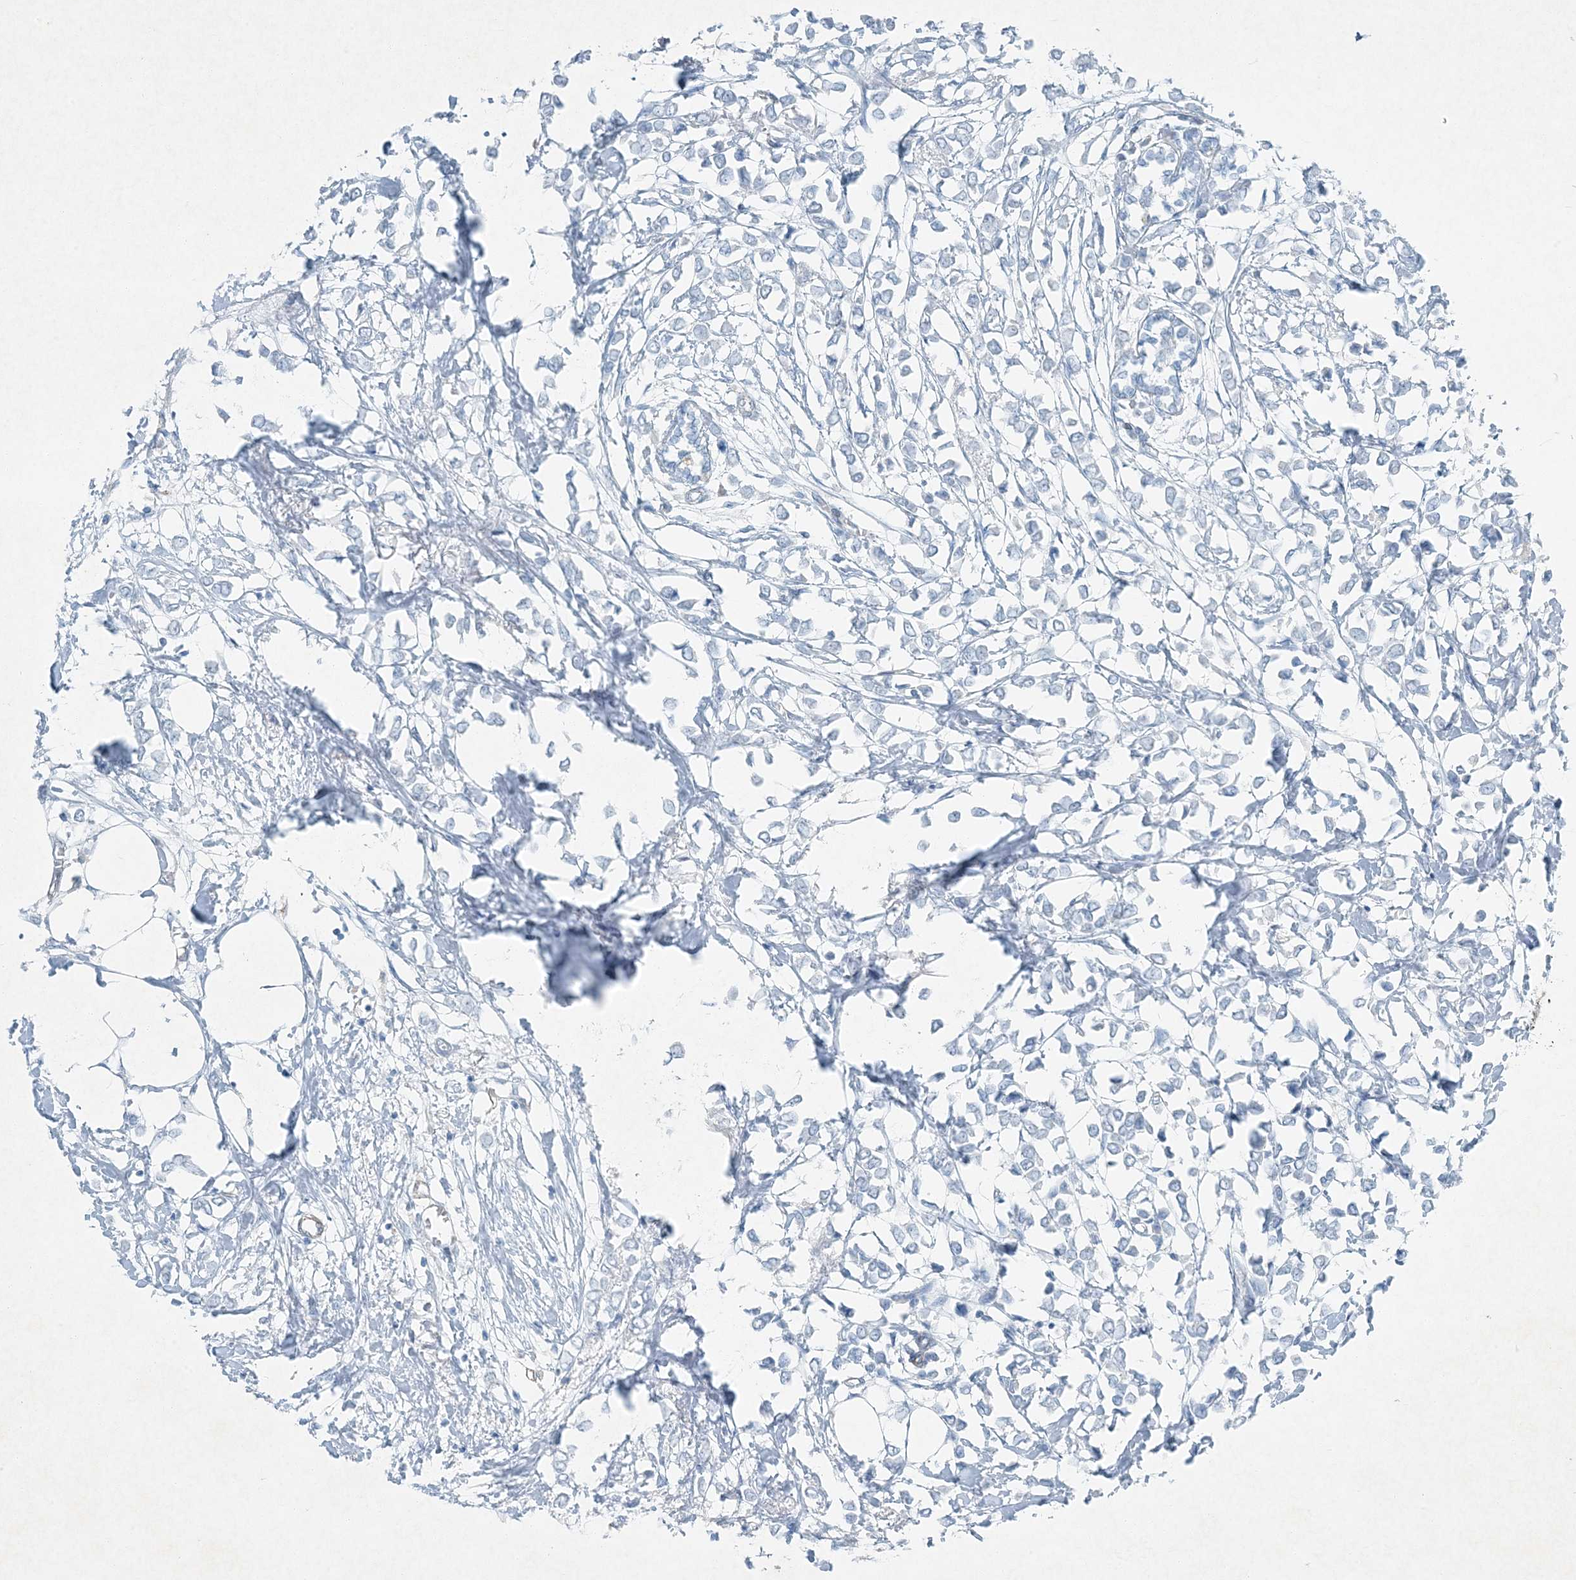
{"staining": {"intensity": "negative", "quantity": "none", "location": "none"}, "tissue": "breast cancer", "cell_type": "Tumor cells", "image_type": "cancer", "snomed": [{"axis": "morphology", "description": "Lobular carcinoma"}, {"axis": "topography", "description": "Breast"}], "caption": "Tumor cells are negative for protein expression in human lobular carcinoma (breast).", "gene": "PGM5", "patient": {"sex": "female", "age": 51}}